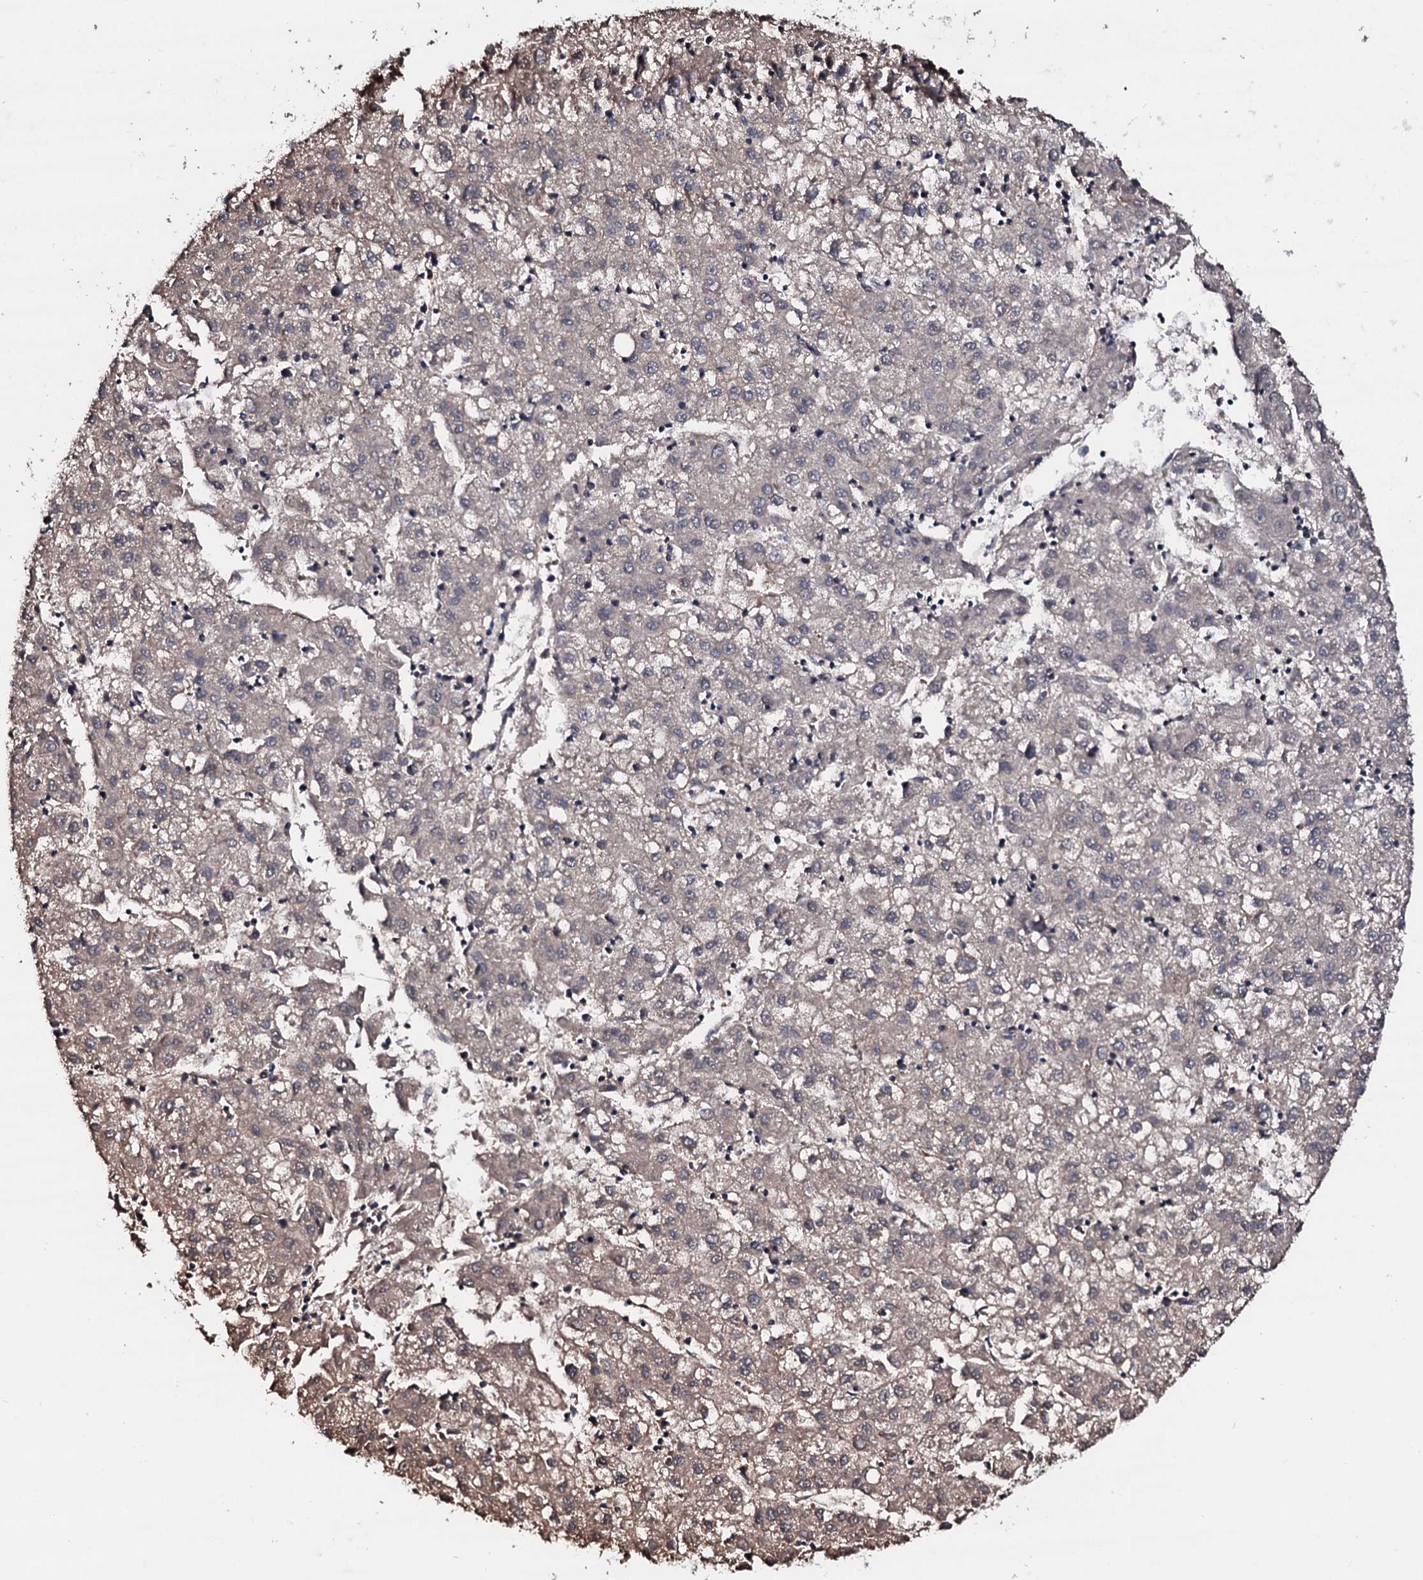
{"staining": {"intensity": "weak", "quantity": "<25%", "location": "cytoplasmic/membranous,nuclear"}, "tissue": "liver cancer", "cell_type": "Tumor cells", "image_type": "cancer", "snomed": [{"axis": "morphology", "description": "Carcinoma, Hepatocellular, NOS"}, {"axis": "topography", "description": "Liver"}], "caption": "A histopathology image of human liver cancer is negative for staining in tumor cells.", "gene": "EDC3", "patient": {"sex": "male", "age": 72}}